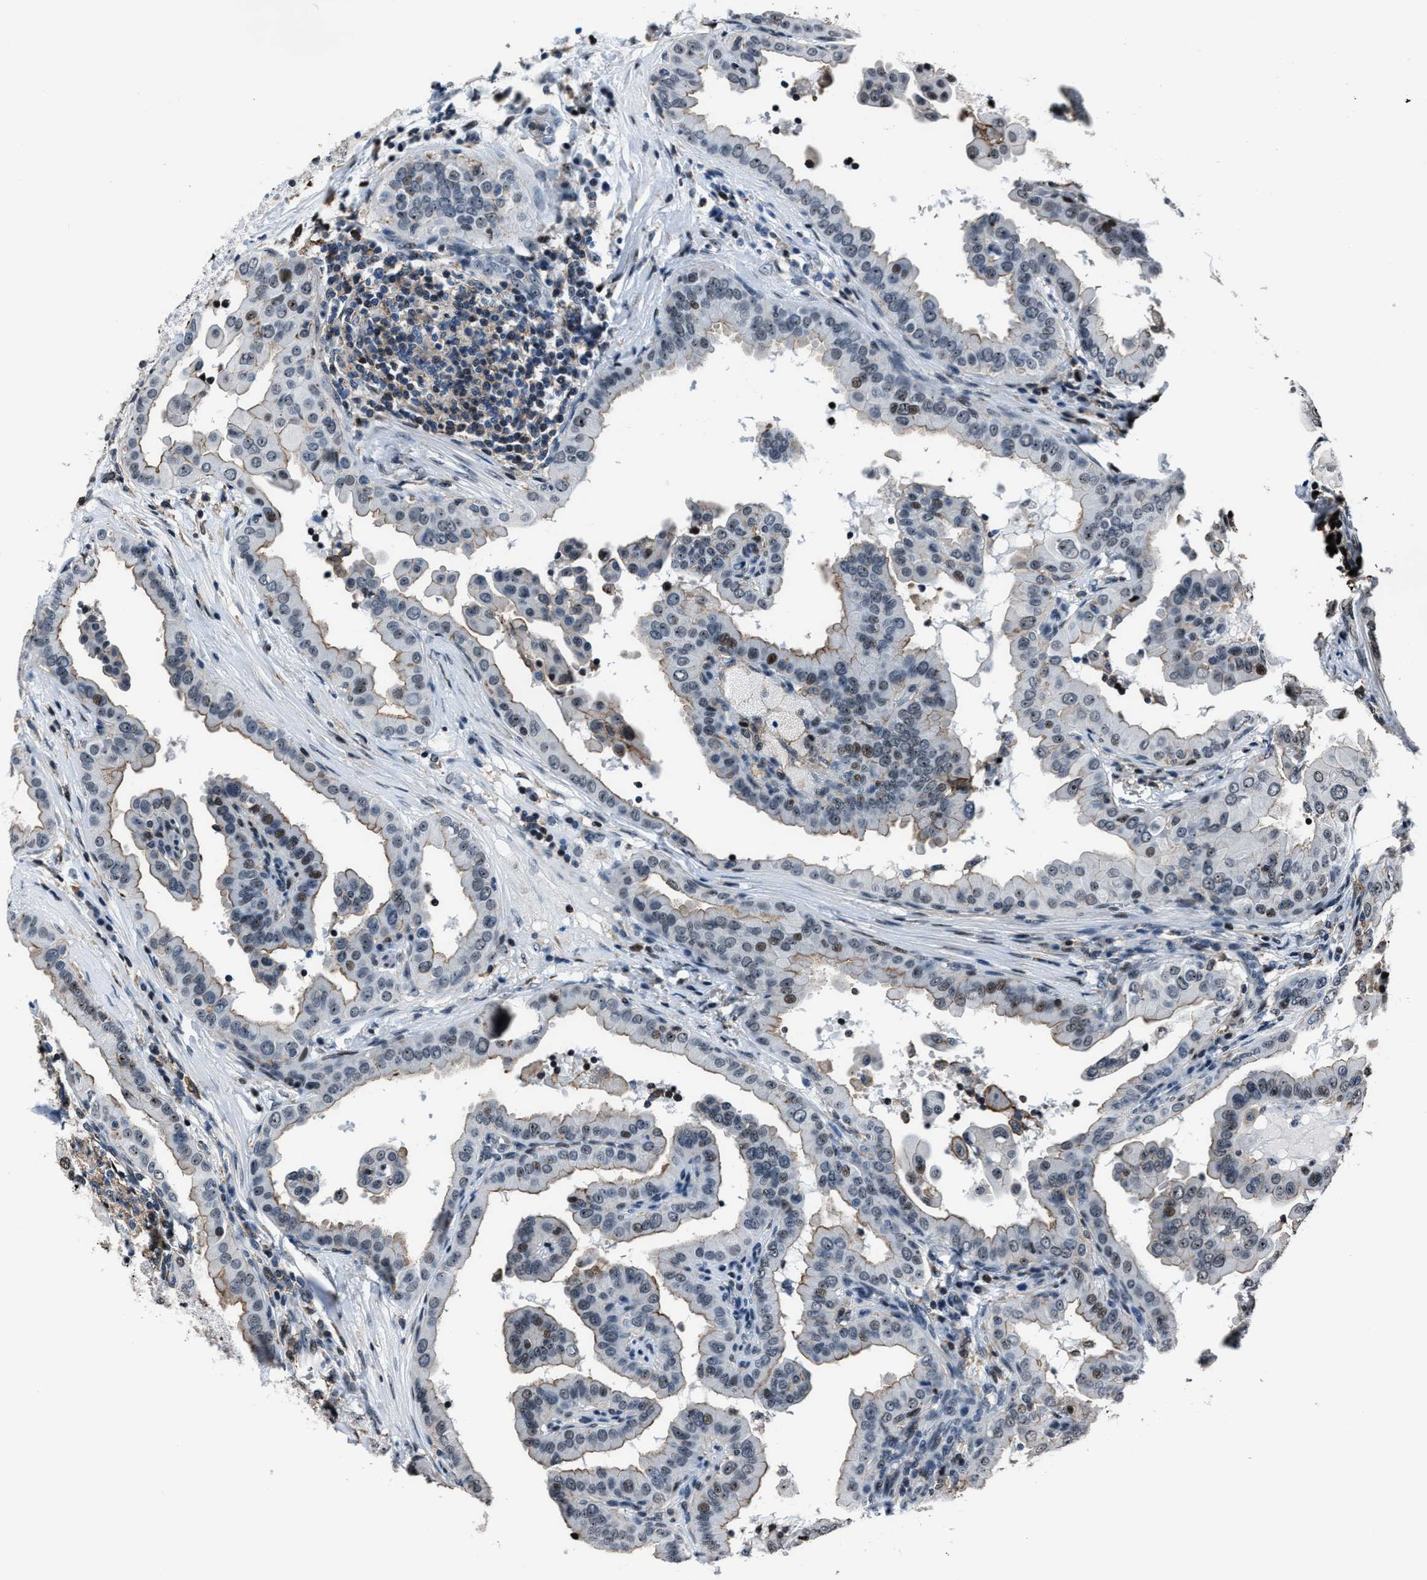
{"staining": {"intensity": "strong", "quantity": "<25%", "location": "nuclear"}, "tissue": "thyroid cancer", "cell_type": "Tumor cells", "image_type": "cancer", "snomed": [{"axis": "morphology", "description": "Papillary adenocarcinoma, NOS"}, {"axis": "topography", "description": "Thyroid gland"}], "caption": "Tumor cells reveal medium levels of strong nuclear positivity in about <25% of cells in human papillary adenocarcinoma (thyroid).", "gene": "PPIE", "patient": {"sex": "male", "age": 33}}